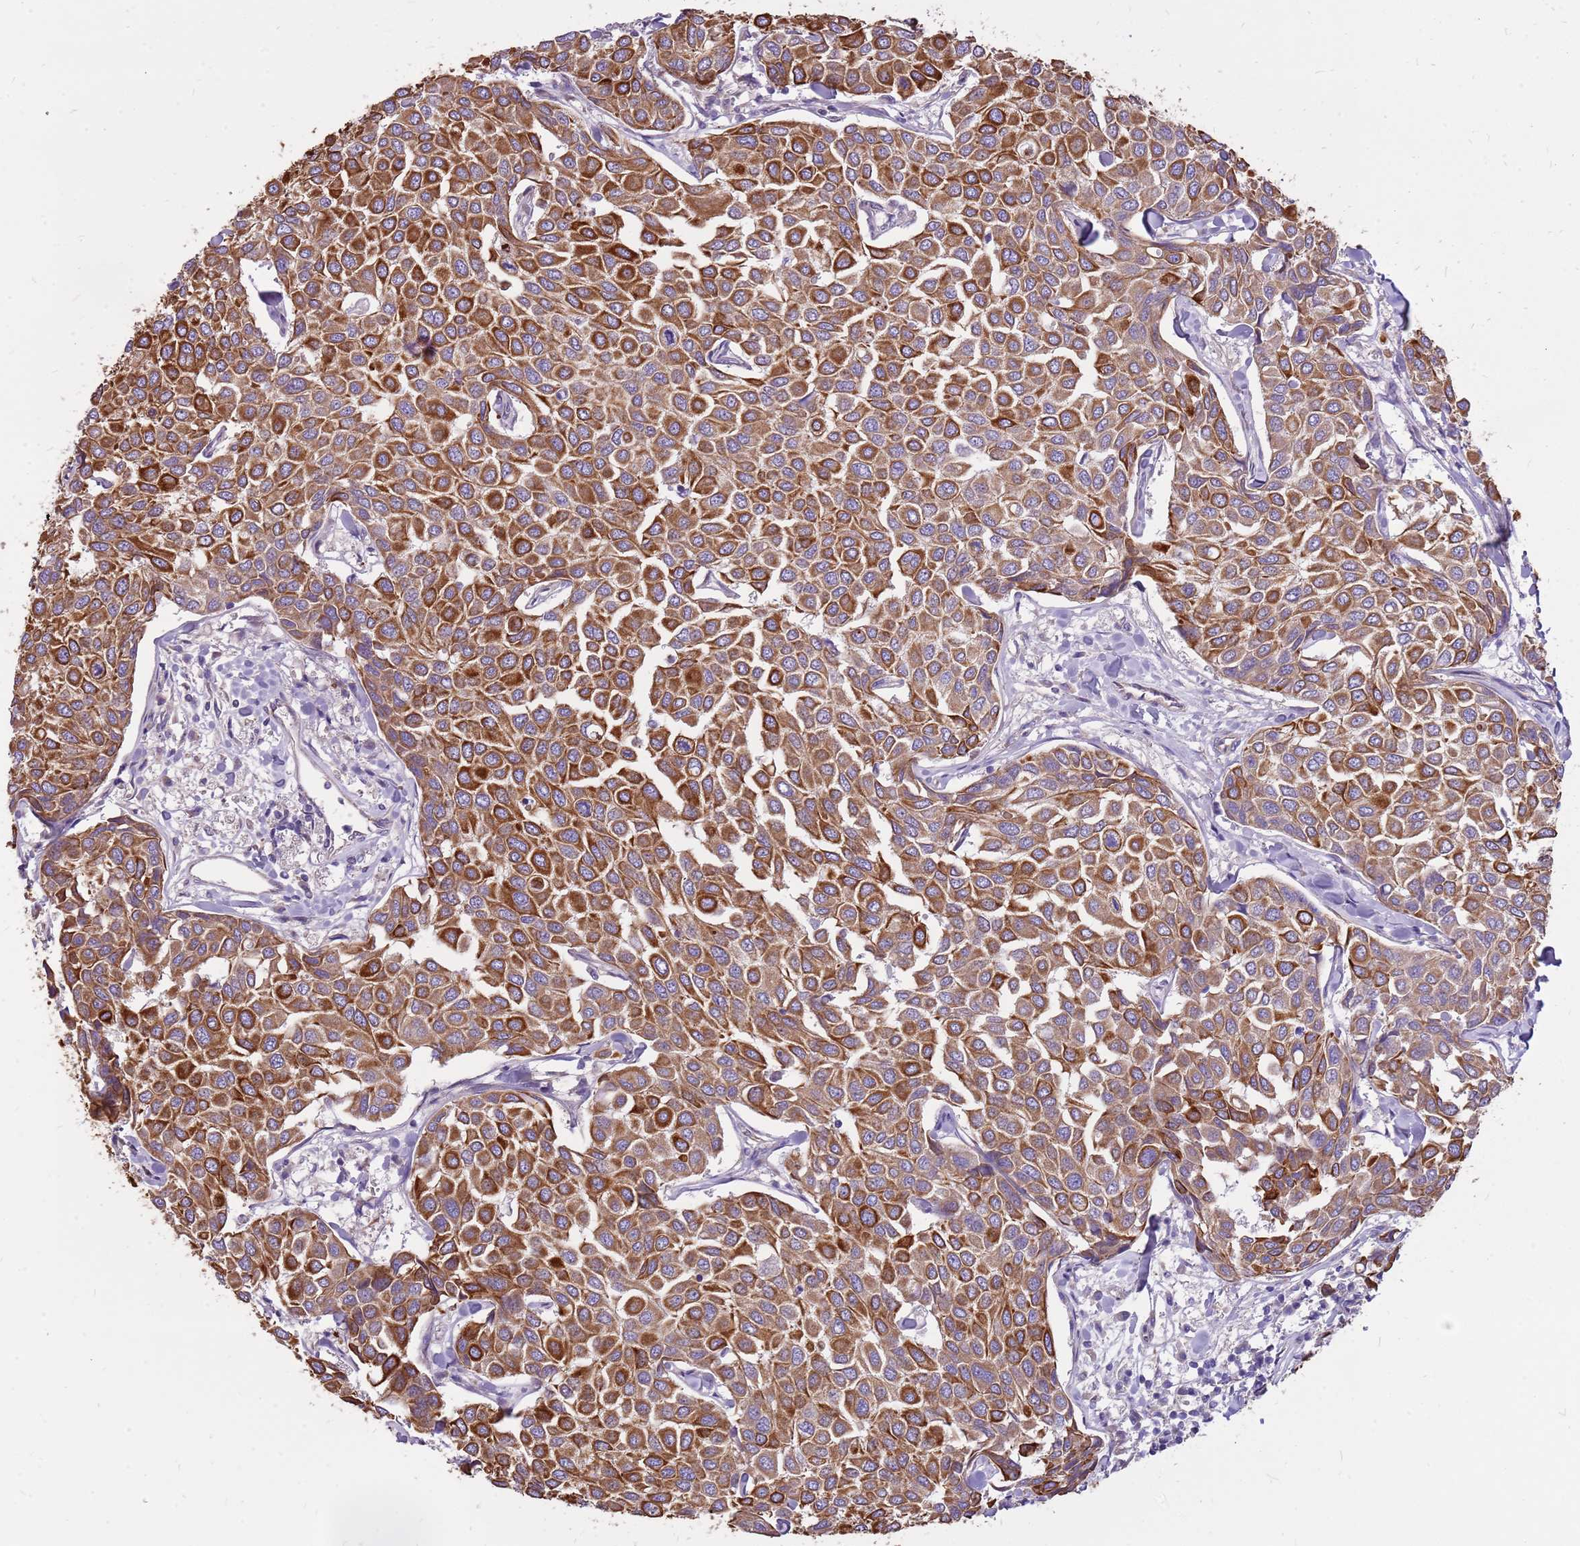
{"staining": {"intensity": "strong", "quantity": ">75%", "location": "cytoplasmic/membranous"}, "tissue": "breast cancer", "cell_type": "Tumor cells", "image_type": "cancer", "snomed": [{"axis": "morphology", "description": "Duct carcinoma"}, {"axis": "topography", "description": "Breast"}], "caption": "Human infiltrating ductal carcinoma (breast) stained with a protein marker displays strong staining in tumor cells.", "gene": "WASHC4", "patient": {"sex": "female", "age": 55}}